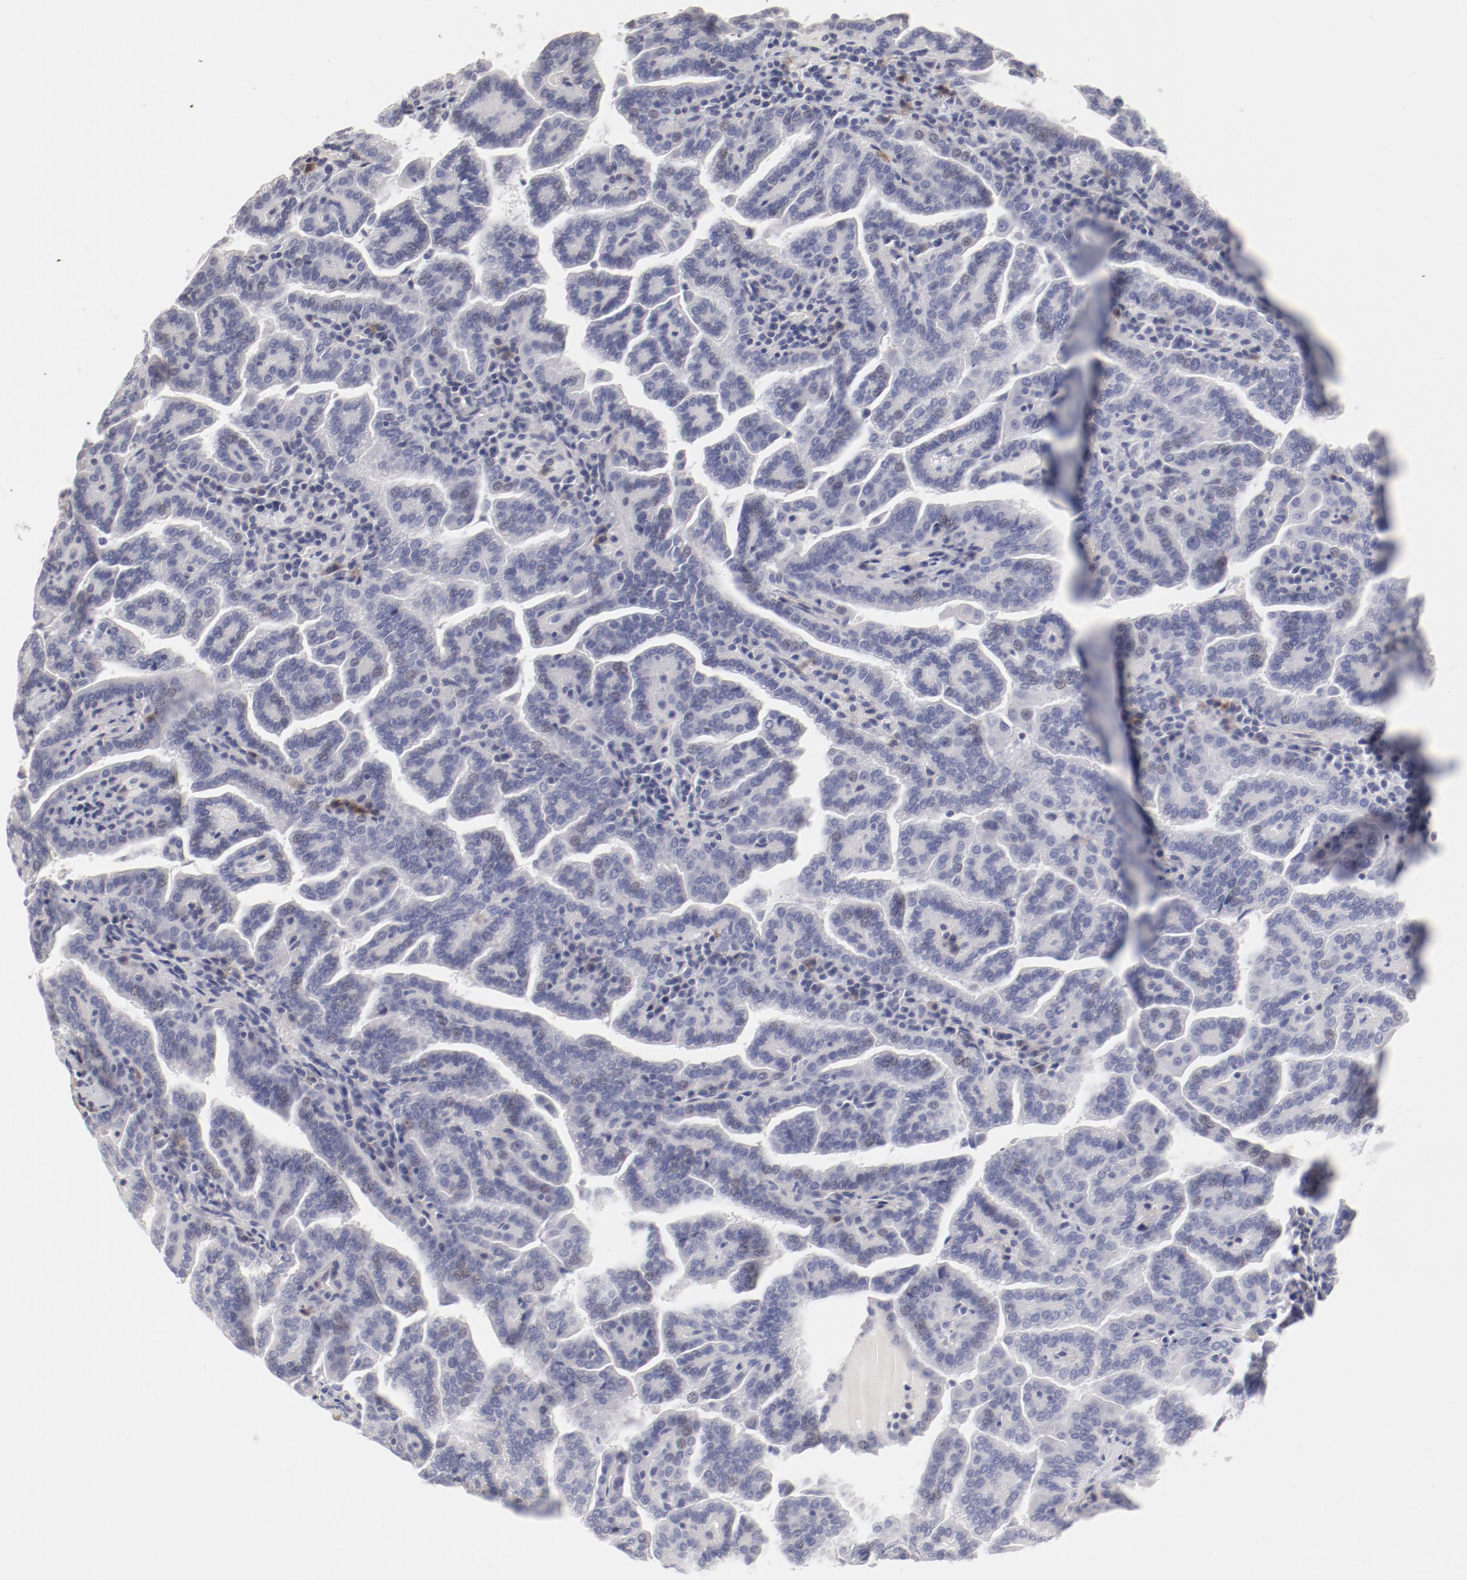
{"staining": {"intensity": "weak", "quantity": "<25%", "location": "nuclear"}, "tissue": "renal cancer", "cell_type": "Tumor cells", "image_type": "cancer", "snomed": [{"axis": "morphology", "description": "Adenocarcinoma, NOS"}, {"axis": "topography", "description": "Kidney"}], "caption": "A high-resolution micrograph shows IHC staining of renal cancer, which reveals no significant staining in tumor cells.", "gene": "LAX1", "patient": {"sex": "male", "age": 61}}